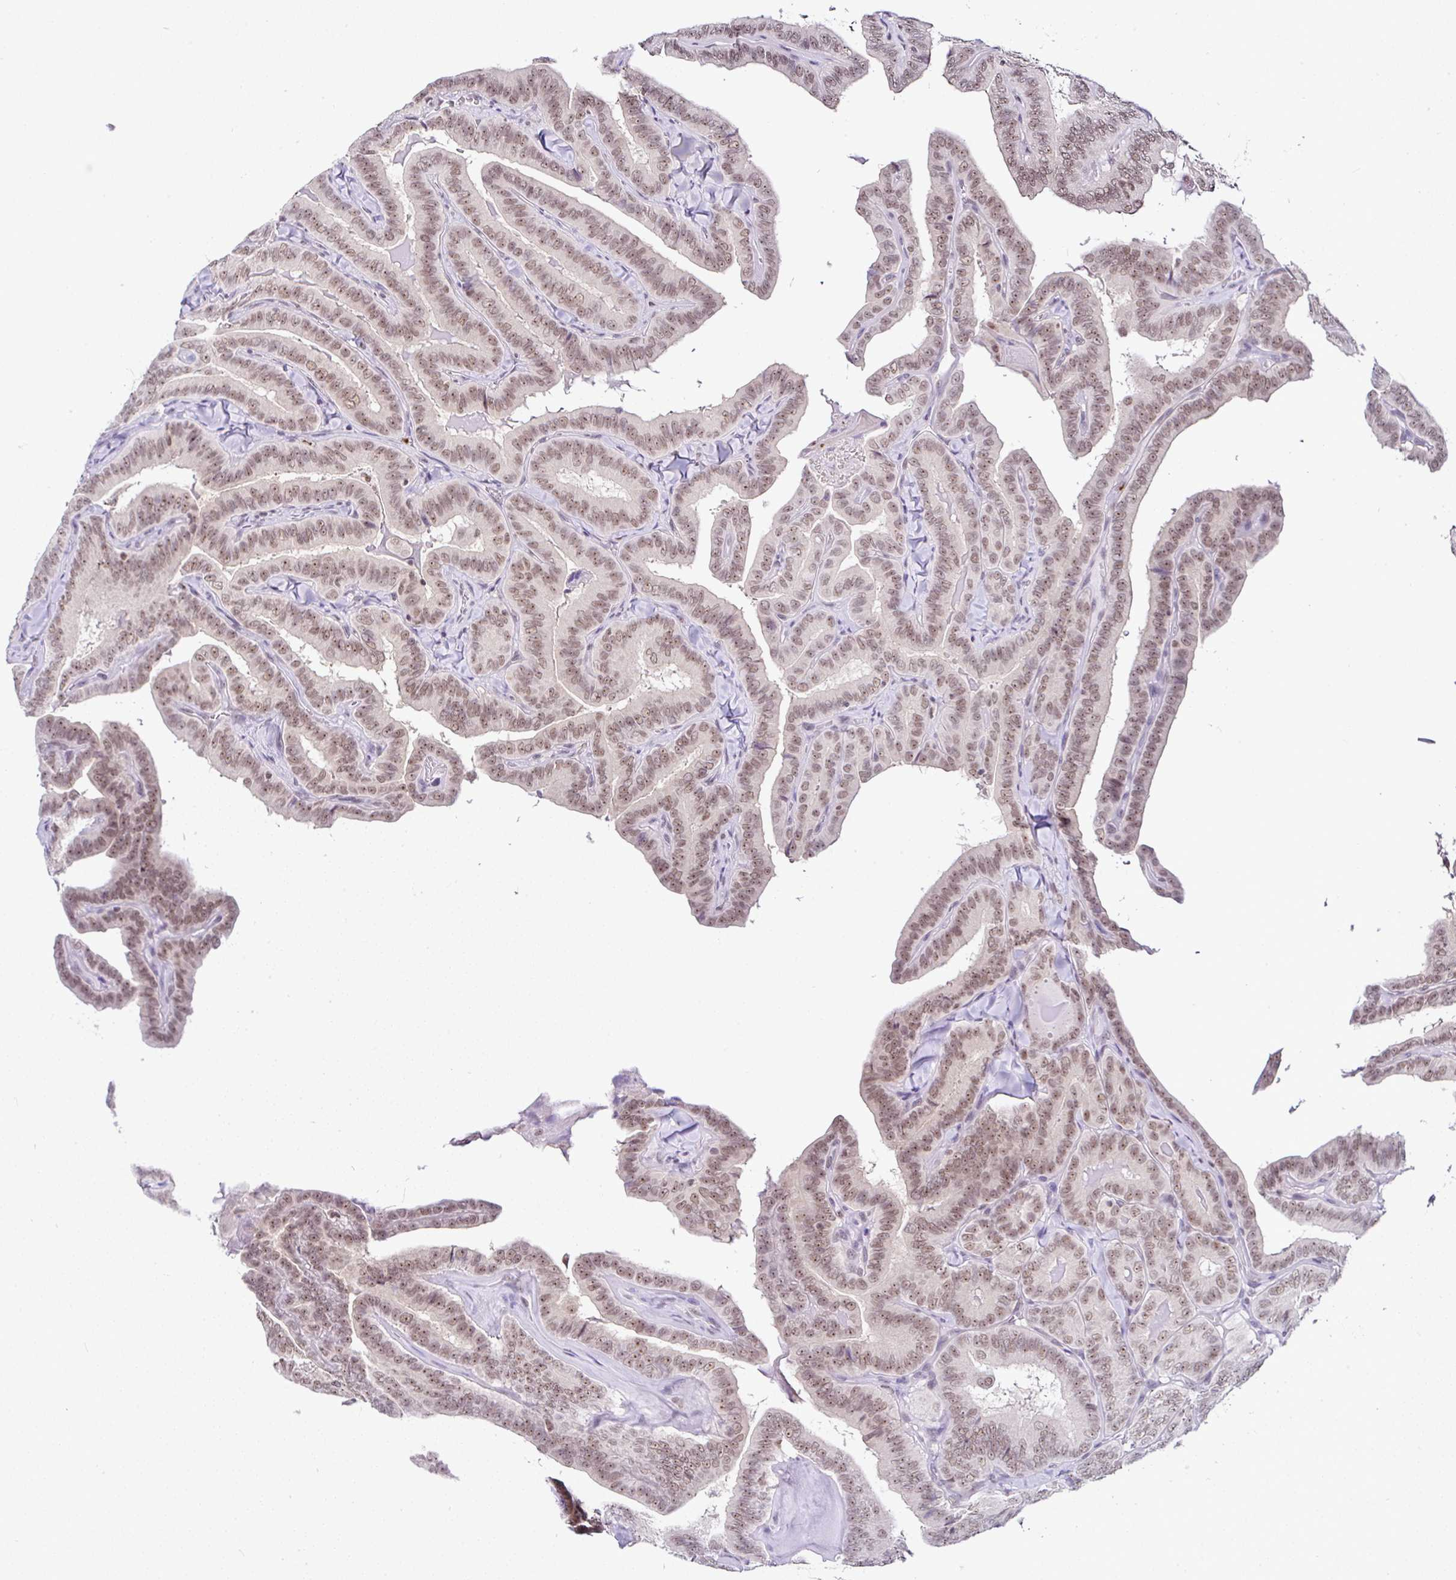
{"staining": {"intensity": "moderate", "quantity": ">75%", "location": "nuclear"}, "tissue": "thyroid cancer", "cell_type": "Tumor cells", "image_type": "cancer", "snomed": [{"axis": "morphology", "description": "Papillary adenocarcinoma, NOS"}, {"axis": "topography", "description": "Thyroid gland"}], "caption": "Tumor cells exhibit medium levels of moderate nuclear staining in approximately >75% of cells in human papillary adenocarcinoma (thyroid).", "gene": "PTPN2", "patient": {"sex": "male", "age": 61}}